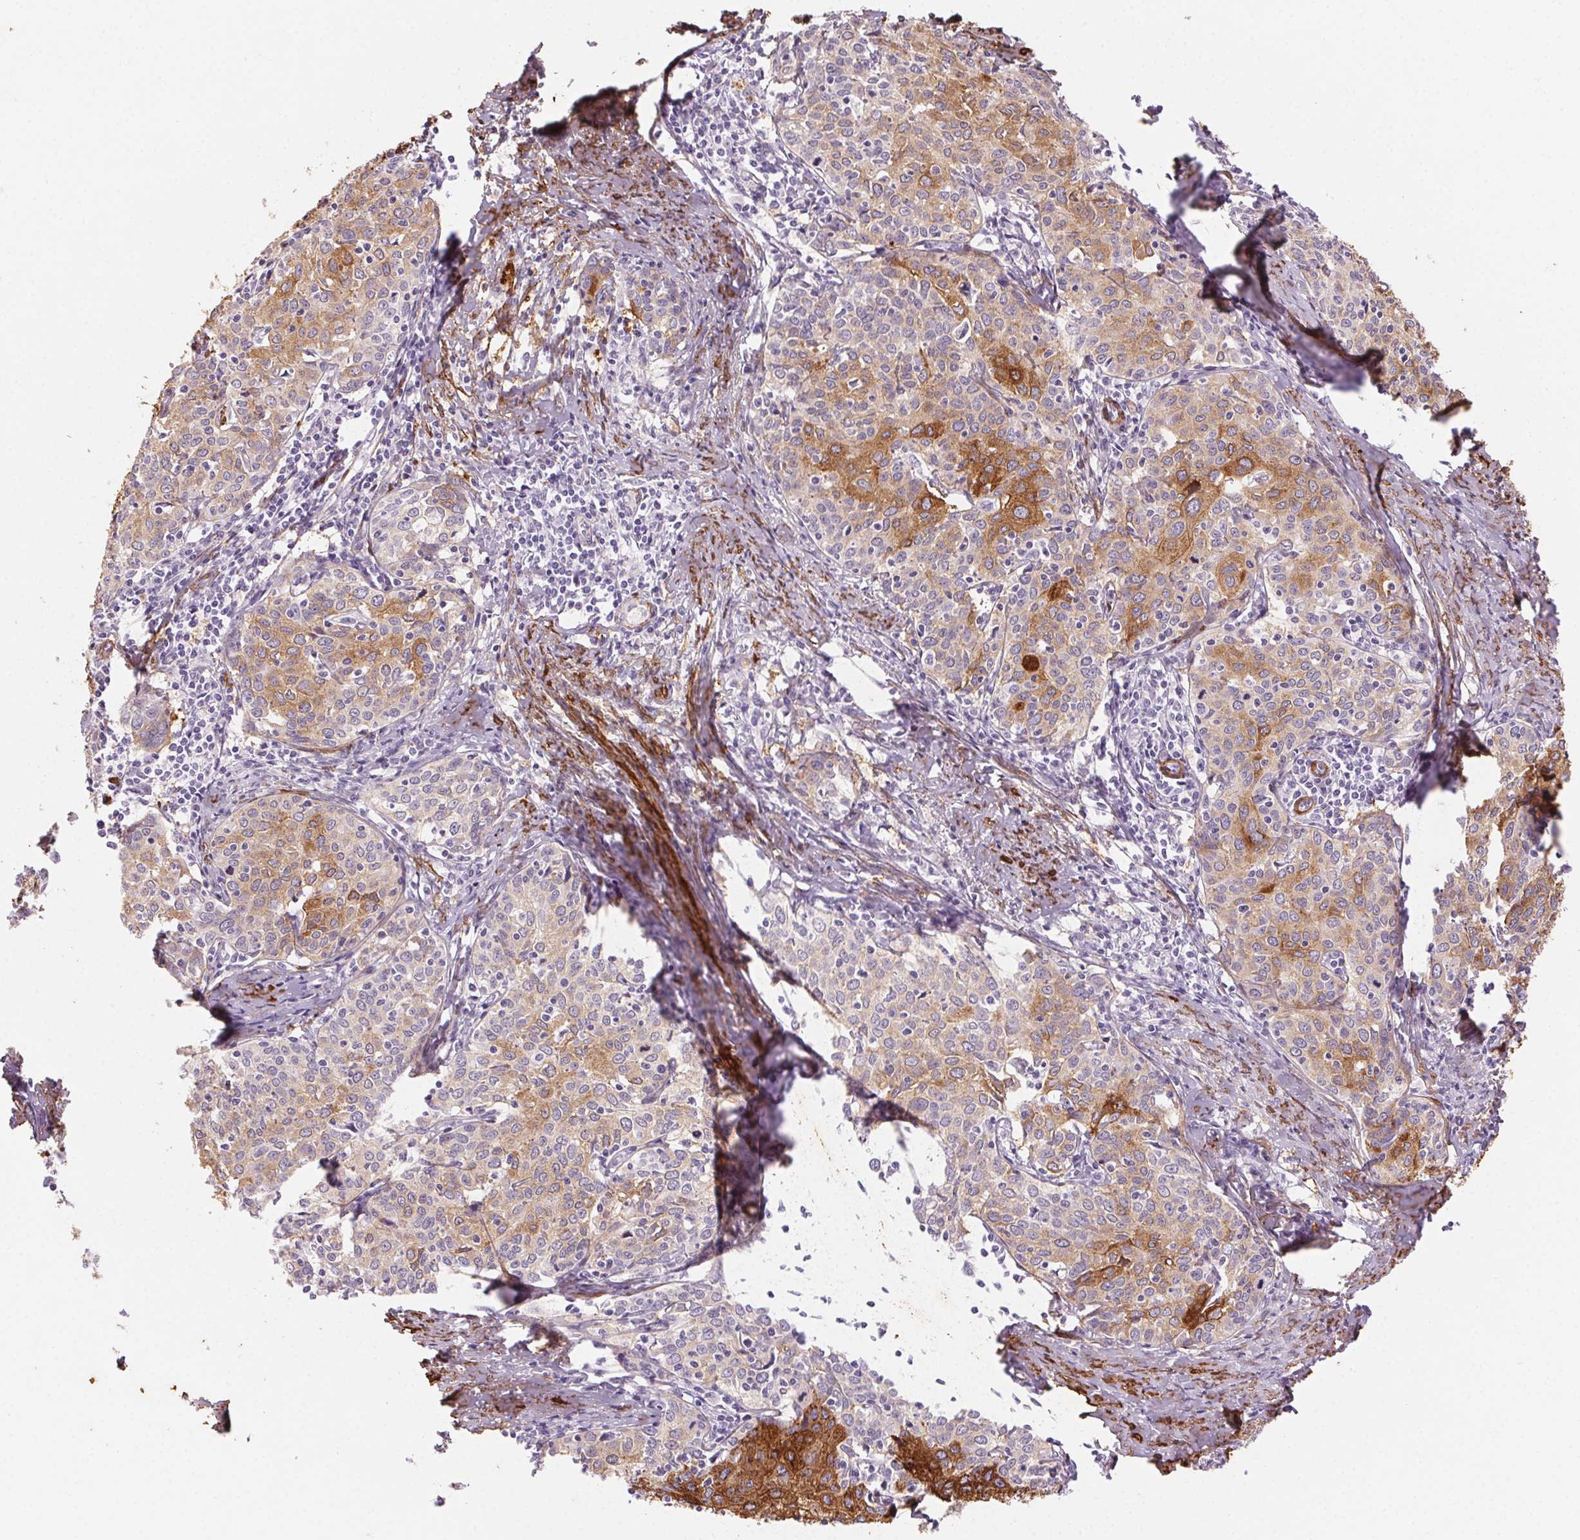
{"staining": {"intensity": "moderate", "quantity": ">75%", "location": "cytoplasmic/membranous"}, "tissue": "cervical cancer", "cell_type": "Tumor cells", "image_type": "cancer", "snomed": [{"axis": "morphology", "description": "Squamous cell carcinoma, NOS"}, {"axis": "topography", "description": "Cervix"}], "caption": "A photomicrograph showing moderate cytoplasmic/membranous staining in approximately >75% of tumor cells in cervical cancer, as visualized by brown immunohistochemical staining.", "gene": "GPX8", "patient": {"sex": "female", "age": 62}}